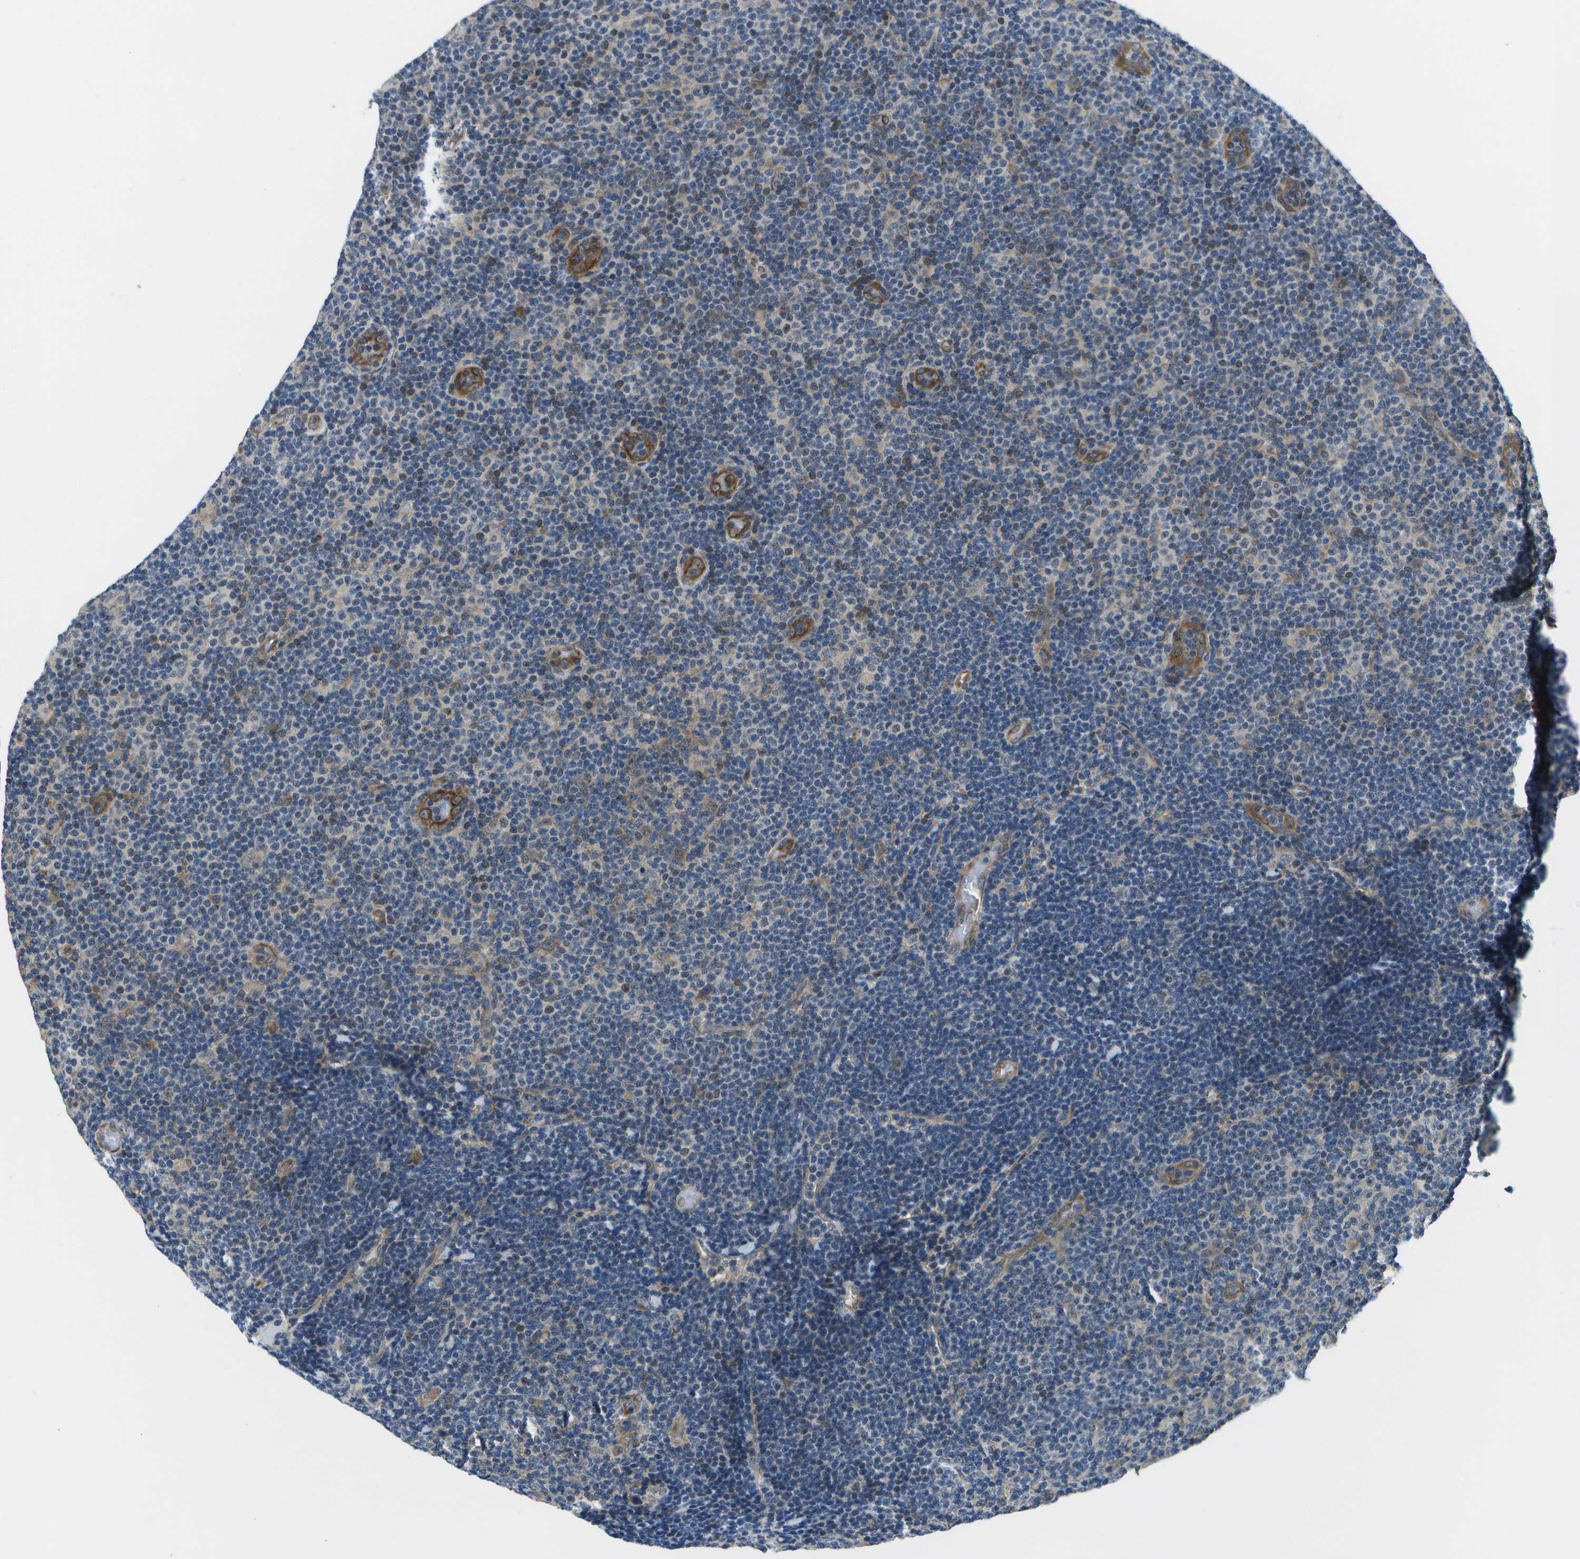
{"staining": {"intensity": "weak", "quantity": "25%-75%", "location": "cytoplasmic/membranous"}, "tissue": "lymphoma", "cell_type": "Tumor cells", "image_type": "cancer", "snomed": [{"axis": "morphology", "description": "Malignant lymphoma, non-Hodgkin's type, Low grade"}, {"axis": "topography", "description": "Lymph node"}], "caption": "A micrograph of lymphoma stained for a protein reveals weak cytoplasmic/membranous brown staining in tumor cells. Ihc stains the protein in brown and the nuclei are stained blue.", "gene": "P3H1", "patient": {"sex": "male", "age": 83}}